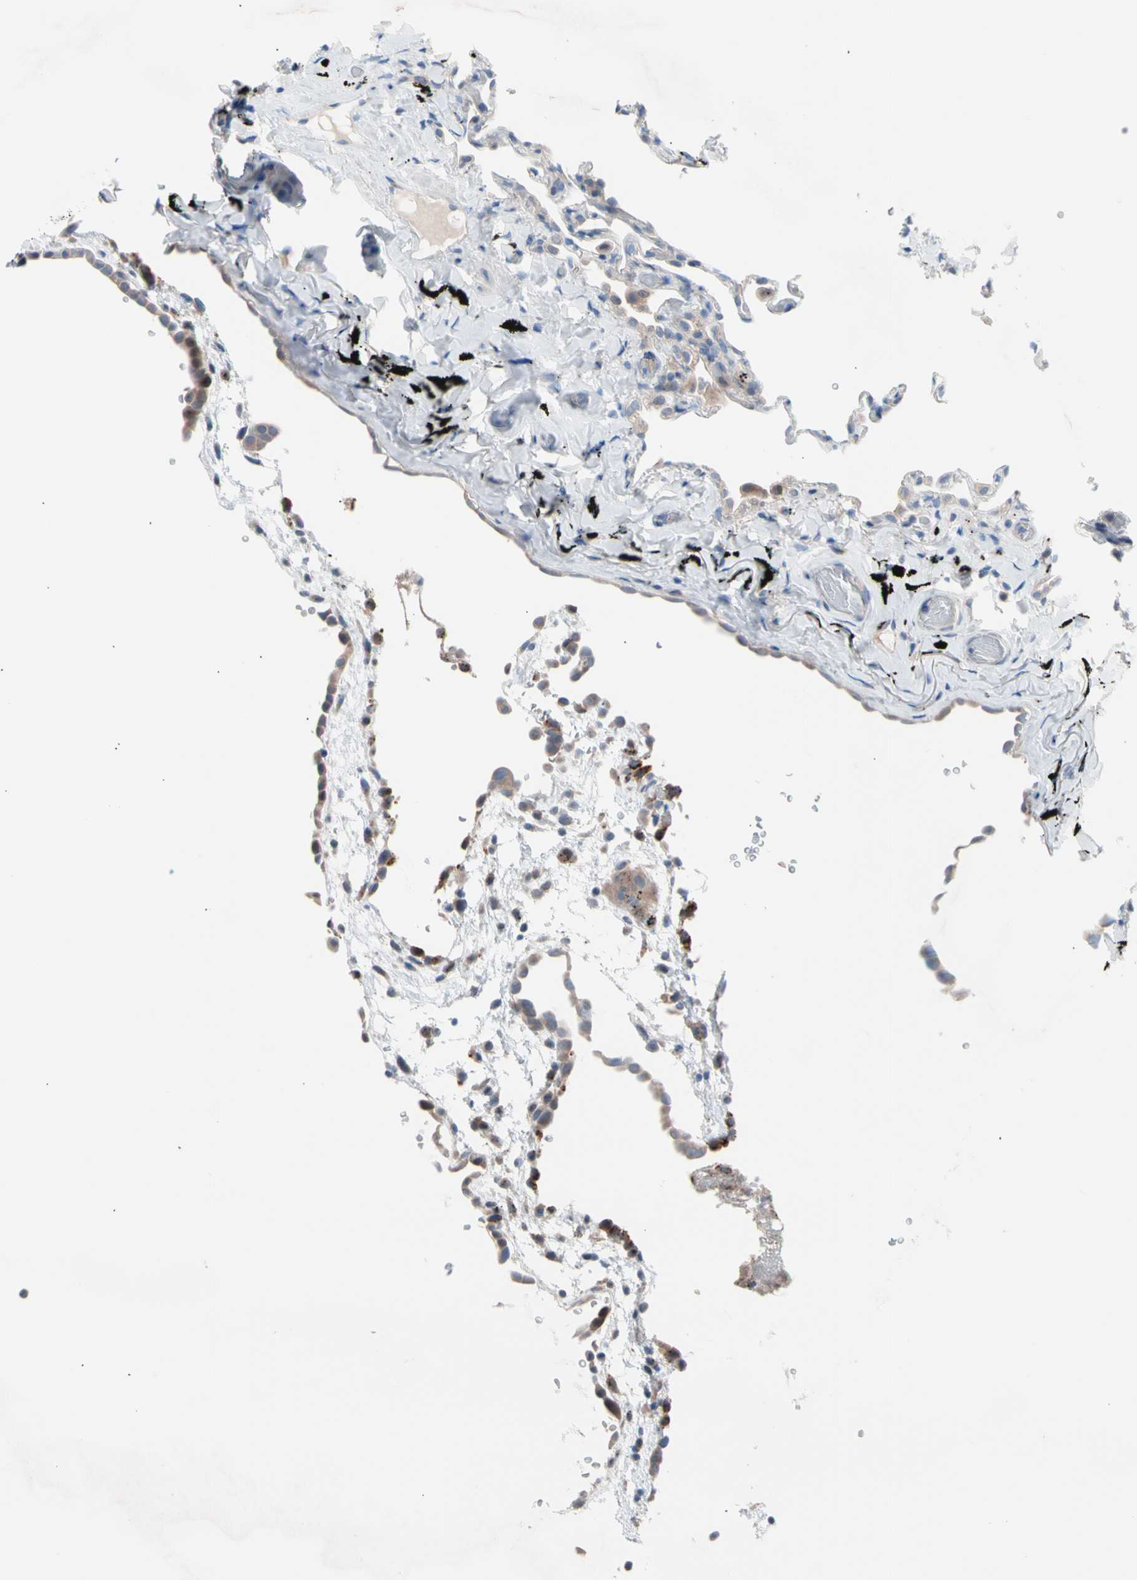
{"staining": {"intensity": "negative", "quantity": "none", "location": "none"}, "tissue": "lung", "cell_type": "Alveolar cells", "image_type": "normal", "snomed": [{"axis": "morphology", "description": "Normal tissue, NOS"}, {"axis": "topography", "description": "Lung"}], "caption": "This is an IHC image of normal lung. There is no positivity in alveolar cells.", "gene": "CASQ1", "patient": {"sex": "male", "age": 59}}